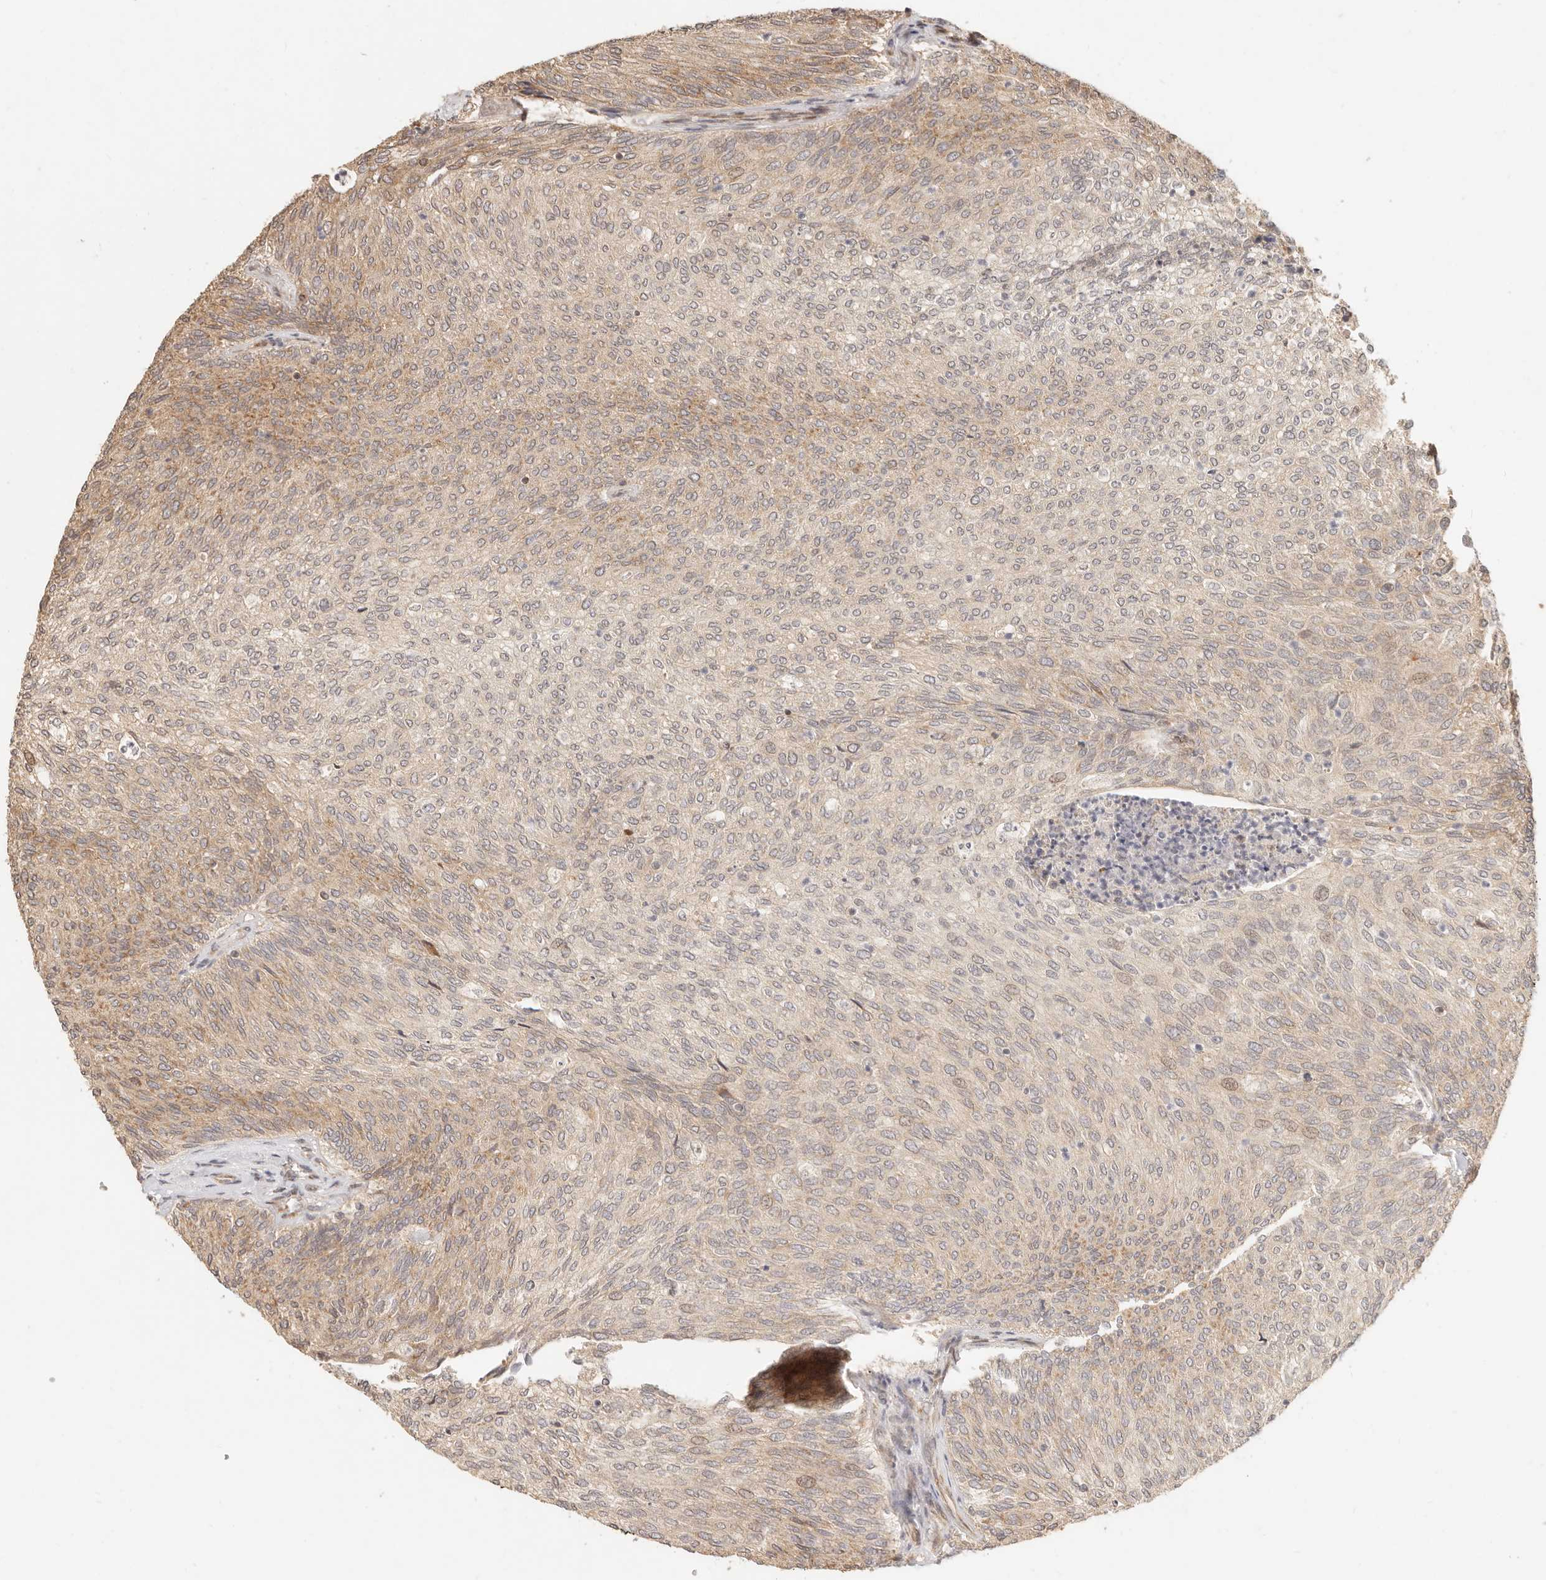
{"staining": {"intensity": "moderate", "quantity": ">75%", "location": "cytoplasmic/membranous,nuclear"}, "tissue": "urothelial cancer", "cell_type": "Tumor cells", "image_type": "cancer", "snomed": [{"axis": "morphology", "description": "Urothelial carcinoma, Low grade"}, {"axis": "topography", "description": "Urinary bladder"}], "caption": "Protein expression analysis of human urothelial cancer reveals moderate cytoplasmic/membranous and nuclear positivity in approximately >75% of tumor cells.", "gene": "TIMM17A", "patient": {"sex": "female", "age": 79}}